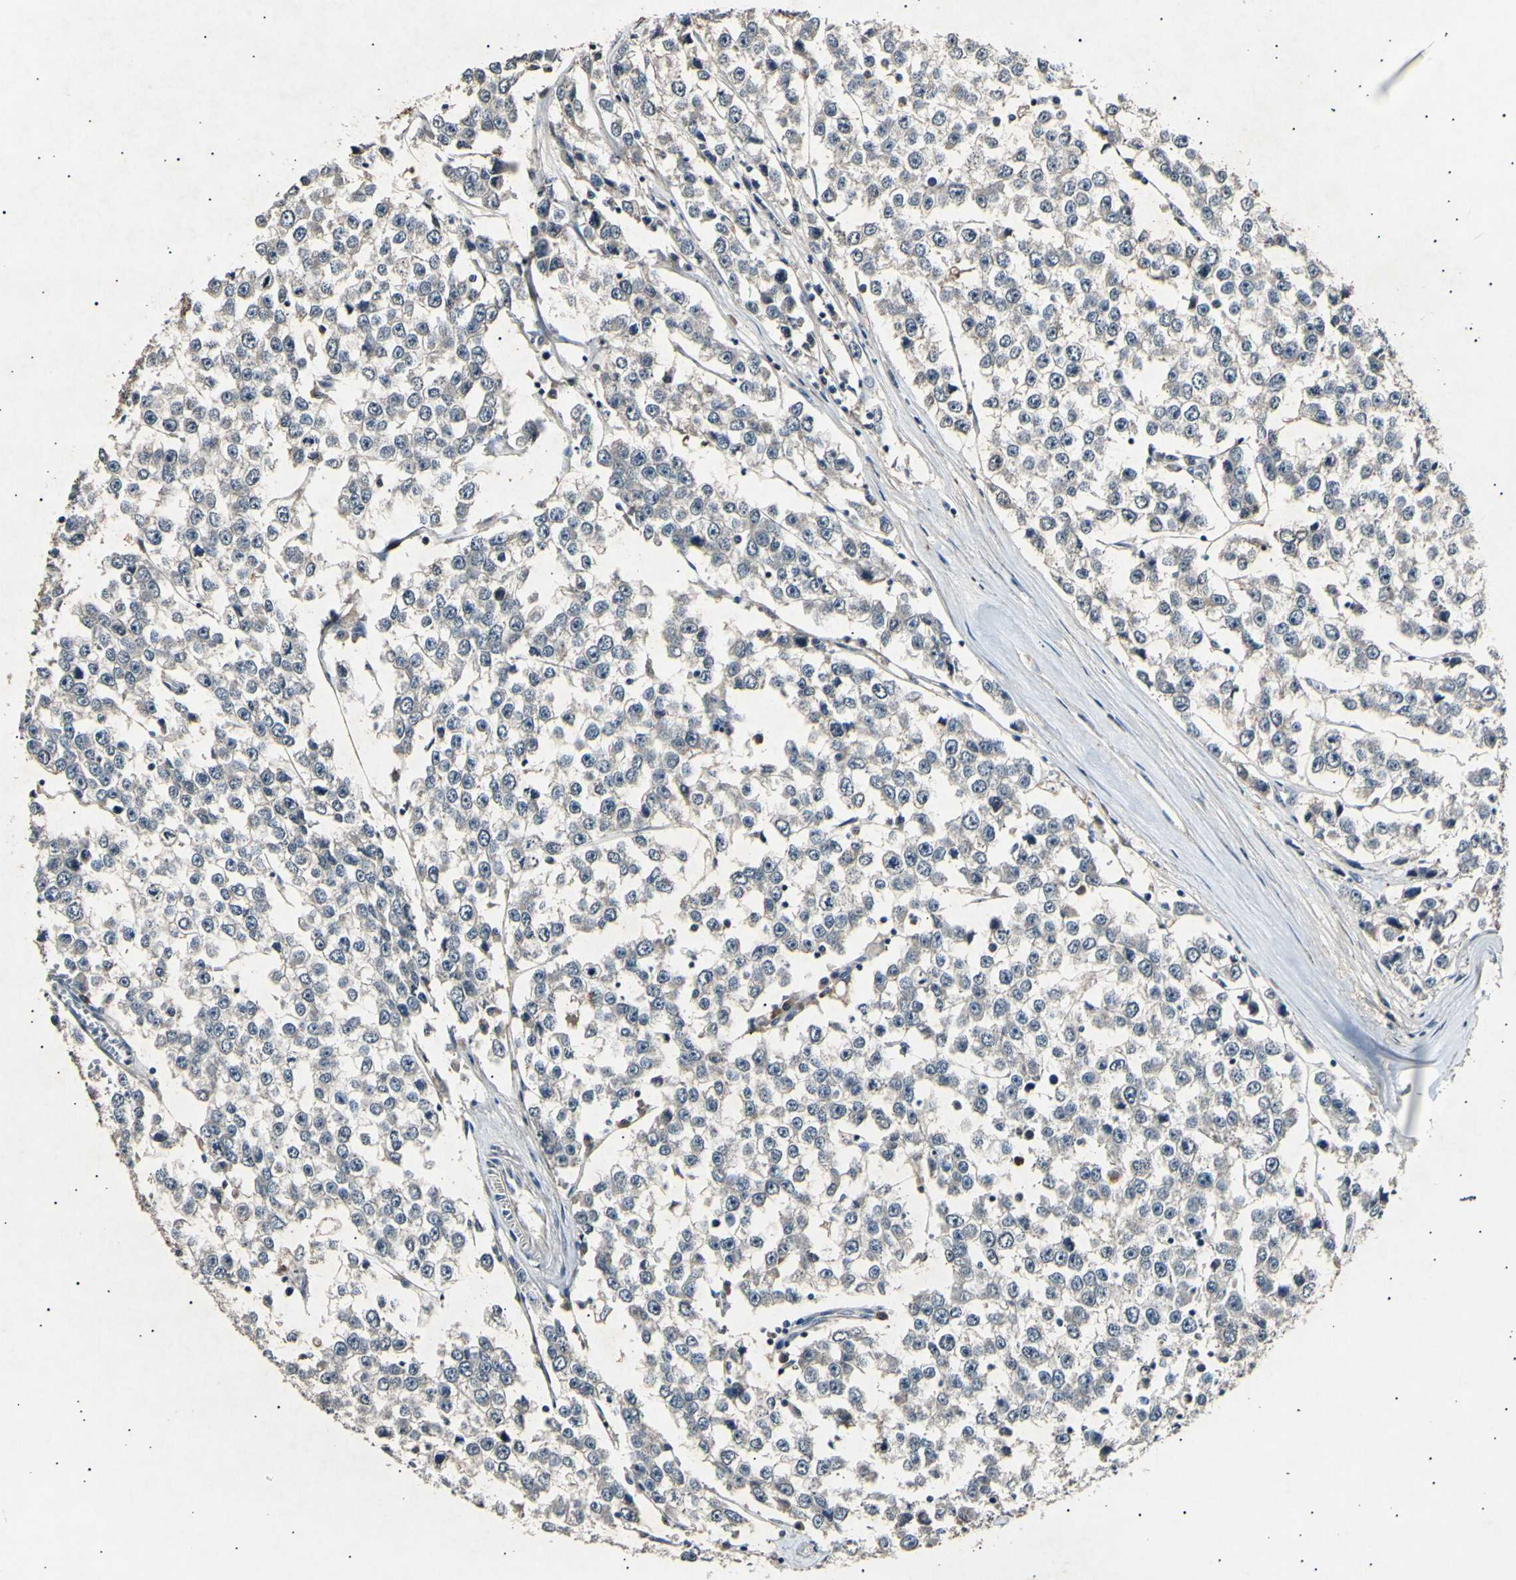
{"staining": {"intensity": "weak", "quantity": "25%-75%", "location": "cytoplasmic/membranous"}, "tissue": "testis cancer", "cell_type": "Tumor cells", "image_type": "cancer", "snomed": [{"axis": "morphology", "description": "Seminoma, NOS"}, {"axis": "morphology", "description": "Carcinoma, Embryonal, NOS"}, {"axis": "topography", "description": "Testis"}], "caption": "Testis embryonal carcinoma stained with a brown dye exhibits weak cytoplasmic/membranous positive expression in approximately 25%-75% of tumor cells.", "gene": "ADCY3", "patient": {"sex": "male", "age": 52}}